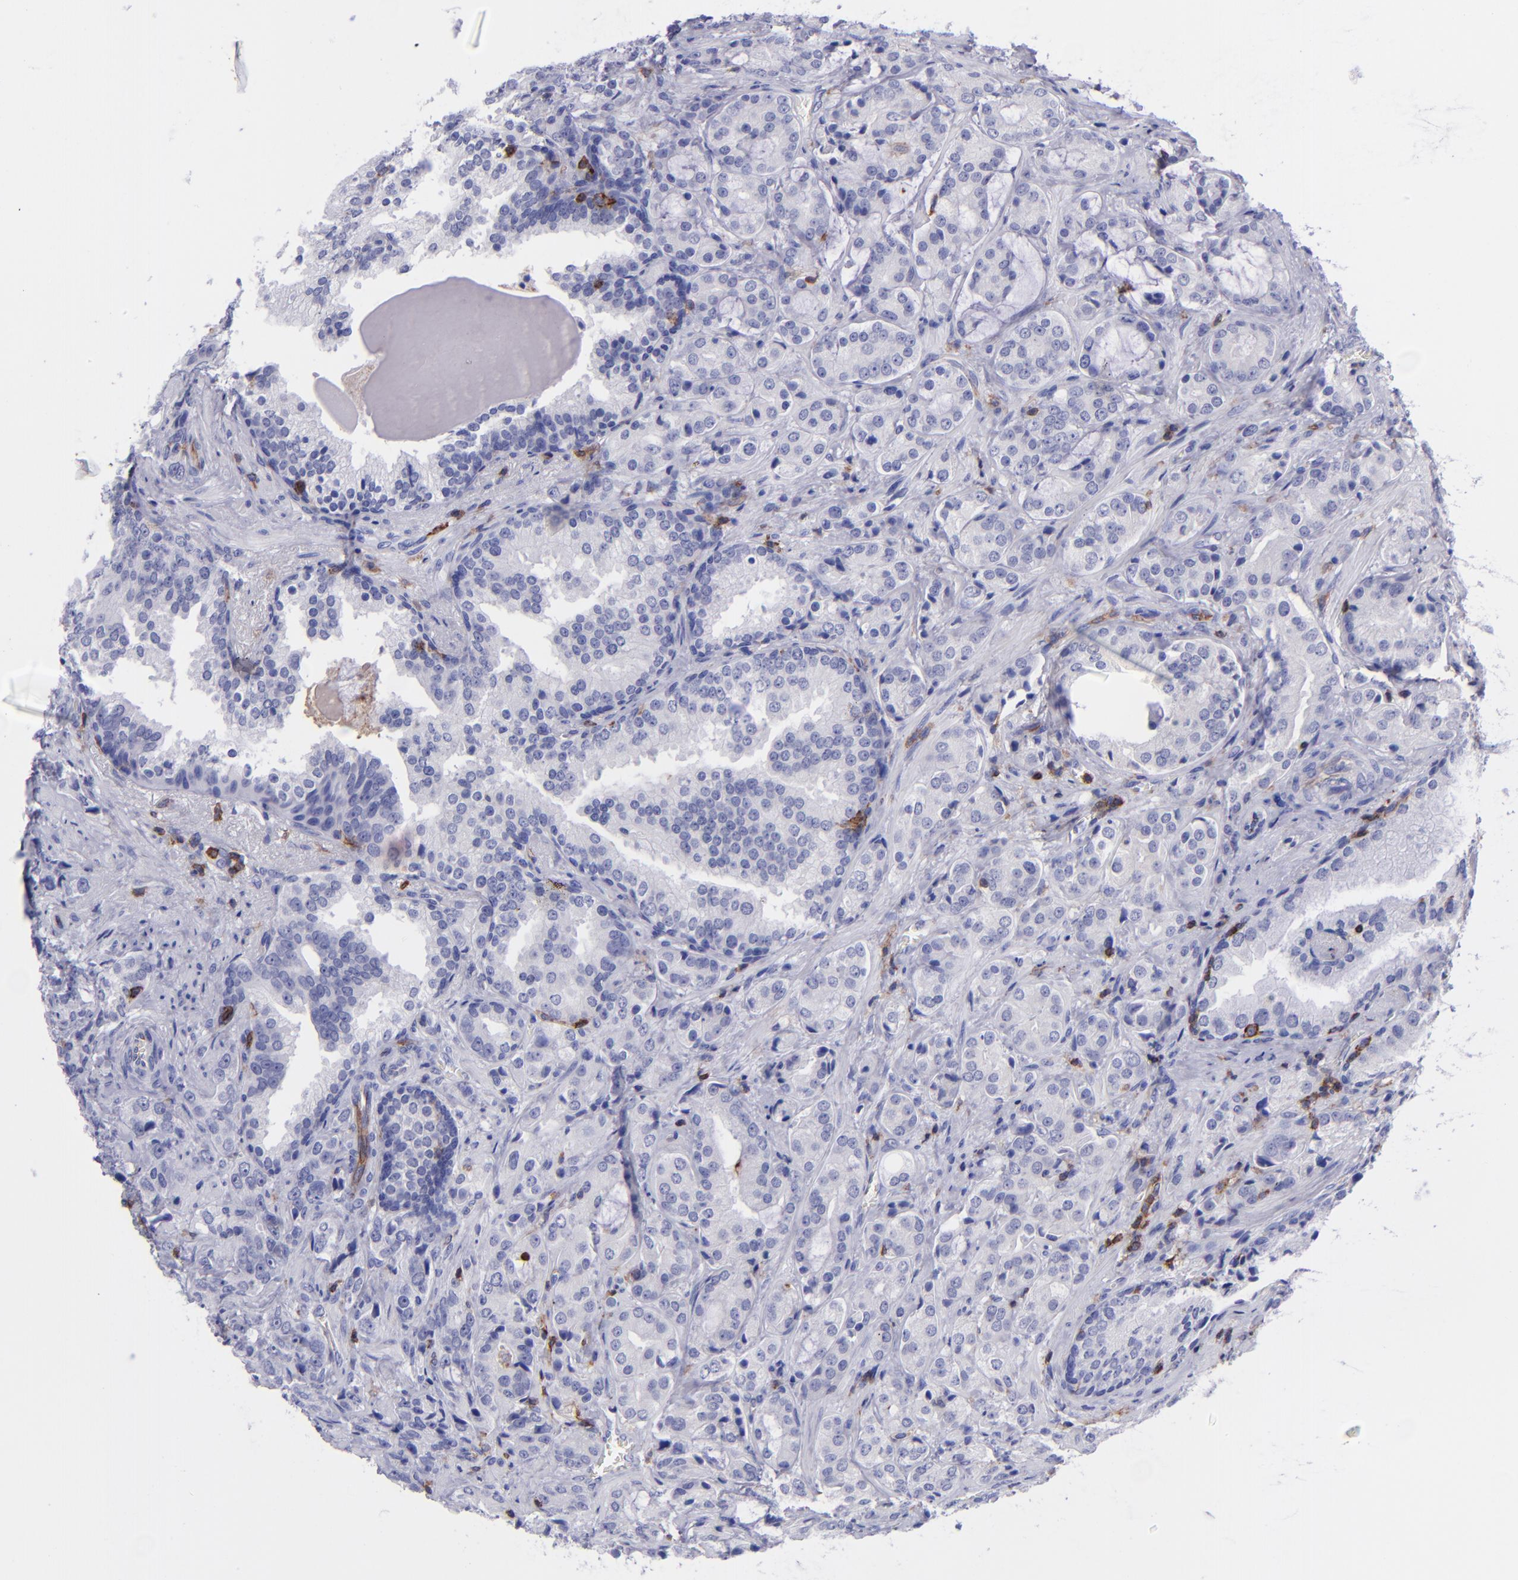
{"staining": {"intensity": "negative", "quantity": "none", "location": "none"}, "tissue": "prostate cancer", "cell_type": "Tumor cells", "image_type": "cancer", "snomed": [{"axis": "morphology", "description": "Adenocarcinoma, Medium grade"}, {"axis": "topography", "description": "Prostate"}], "caption": "The micrograph reveals no staining of tumor cells in prostate cancer (medium-grade adenocarcinoma).", "gene": "ICAM3", "patient": {"sex": "male", "age": 70}}